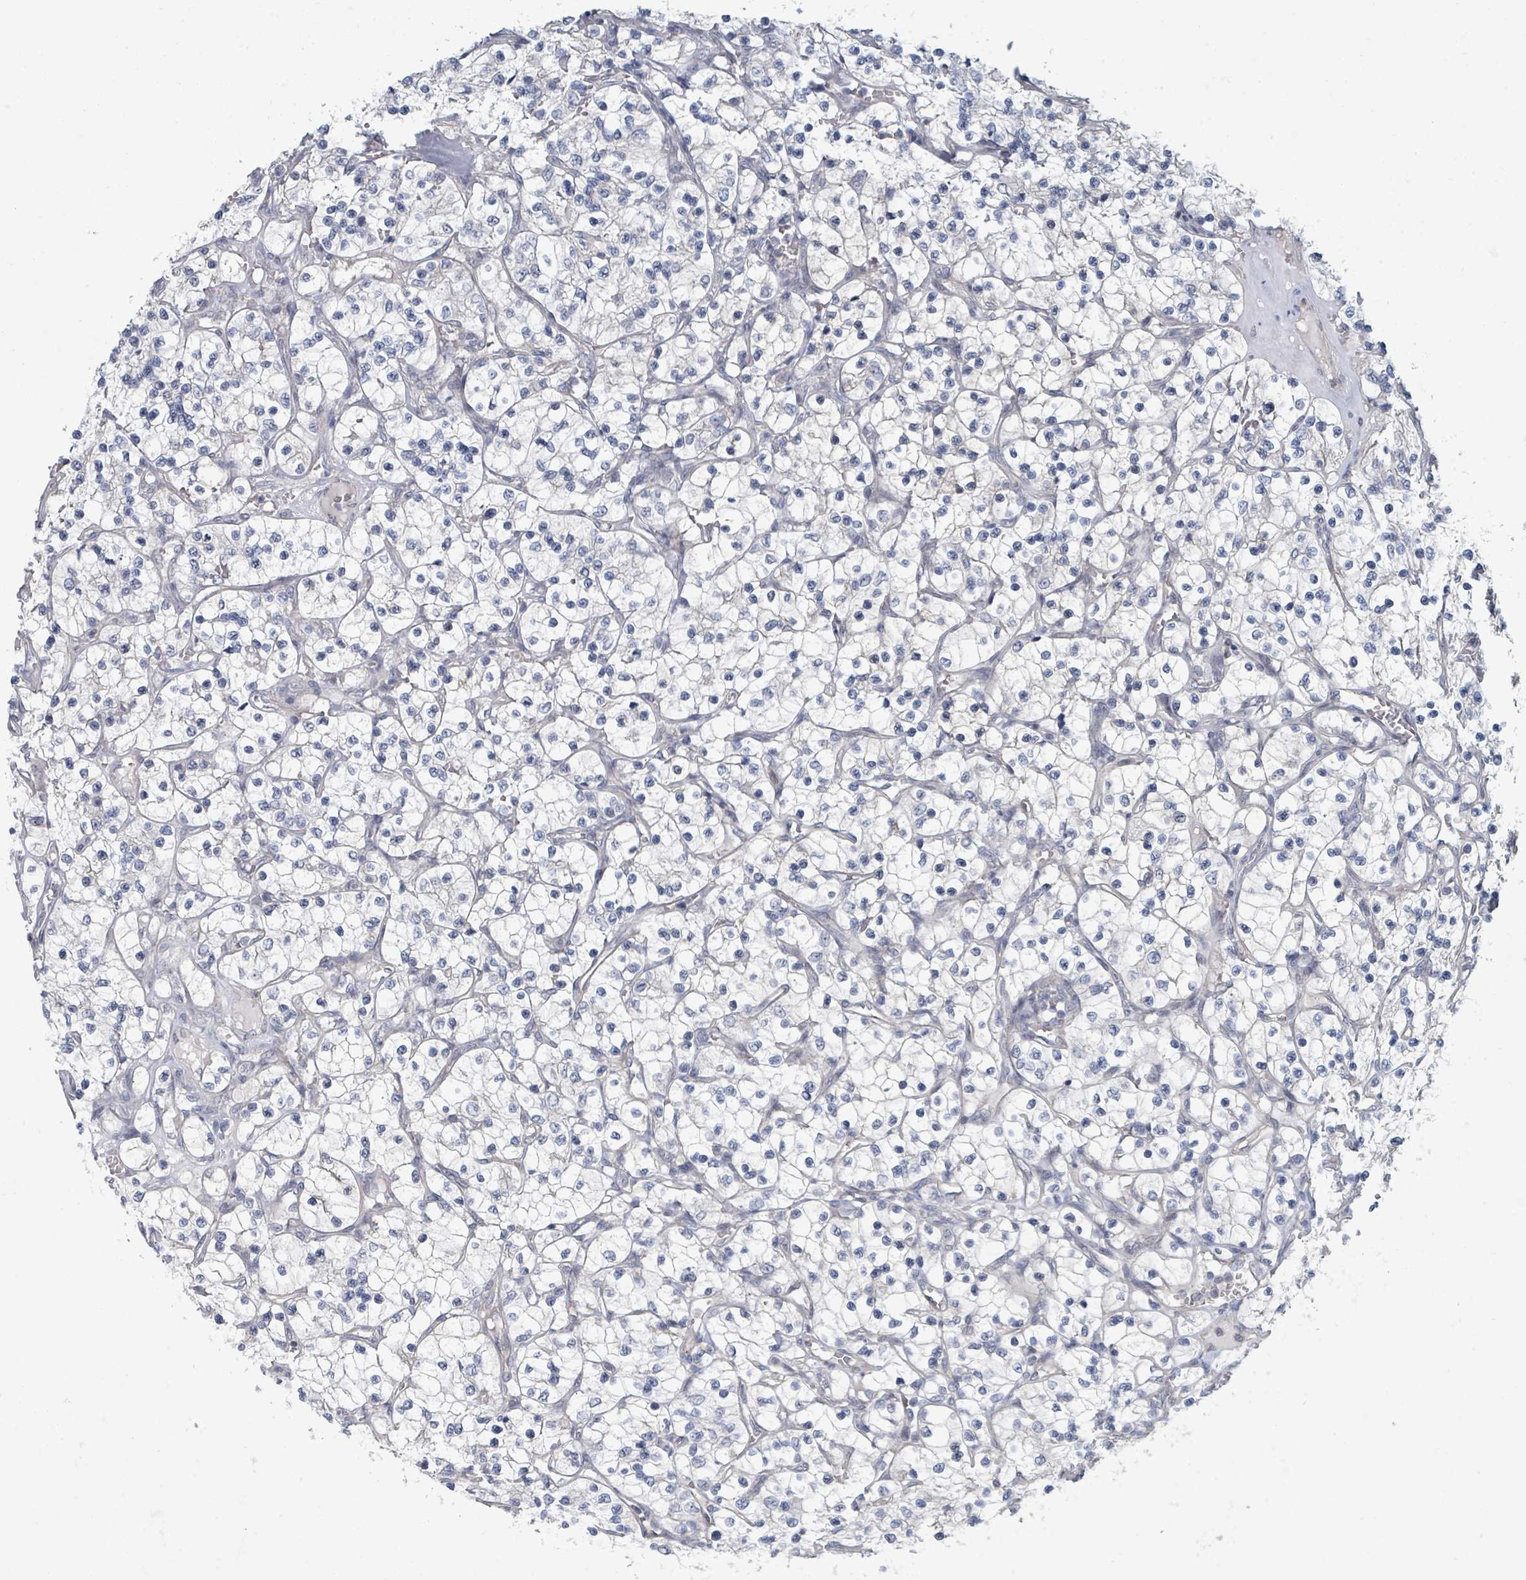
{"staining": {"intensity": "negative", "quantity": "none", "location": "none"}, "tissue": "renal cancer", "cell_type": "Tumor cells", "image_type": "cancer", "snomed": [{"axis": "morphology", "description": "Adenocarcinoma, NOS"}, {"axis": "topography", "description": "Kidney"}], "caption": "DAB immunohistochemical staining of human renal cancer shows no significant staining in tumor cells.", "gene": "SLC25A45", "patient": {"sex": "female", "age": 69}}